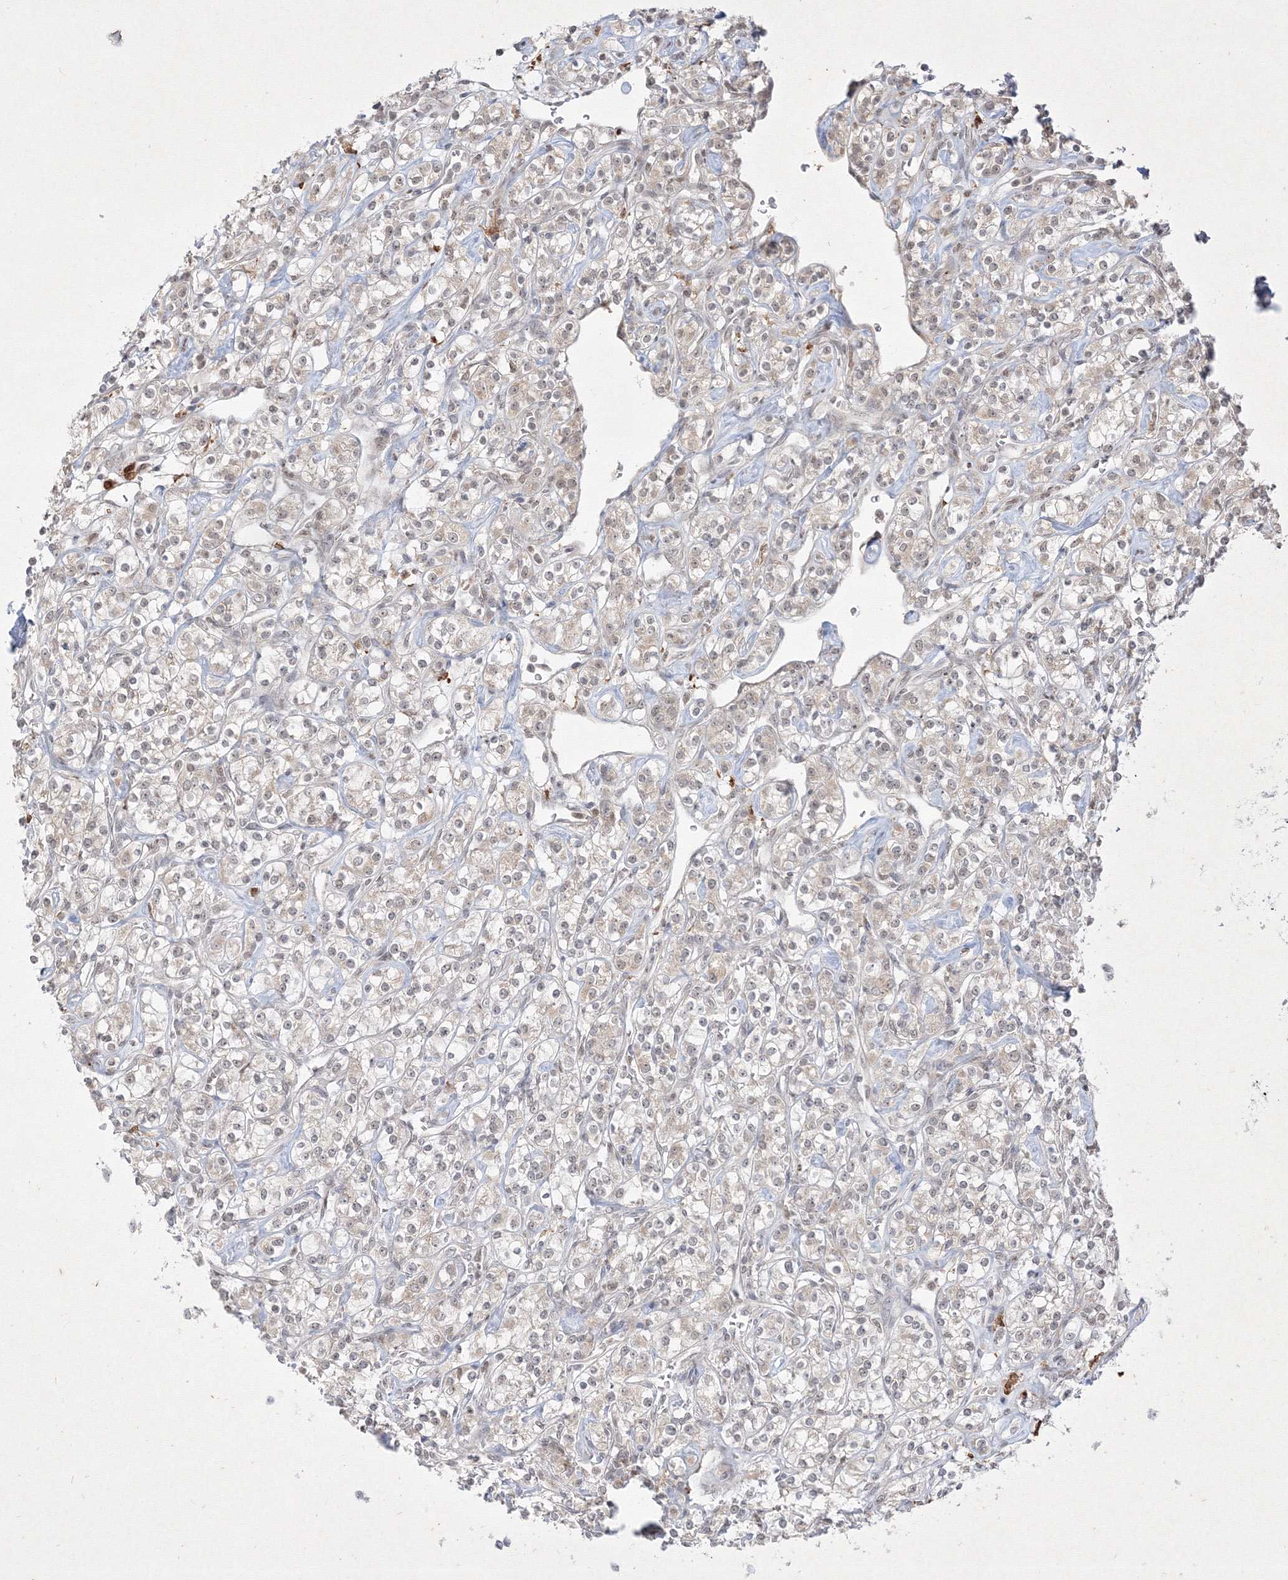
{"staining": {"intensity": "negative", "quantity": "none", "location": "none"}, "tissue": "renal cancer", "cell_type": "Tumor cells", "image_type": "cancer", "snomed": [{"axis": "morphology", "description": "Adenocarcinoma, NOS"}, {"axis": "topography", "description": "Kidney"}], "caption": "Human renal cancer (adenocarcinoma) stained for a protein using IHC reveals no staining in tumor cells.", "gene": "TAB1", "patient": {"sex": "male", "age": 77}}